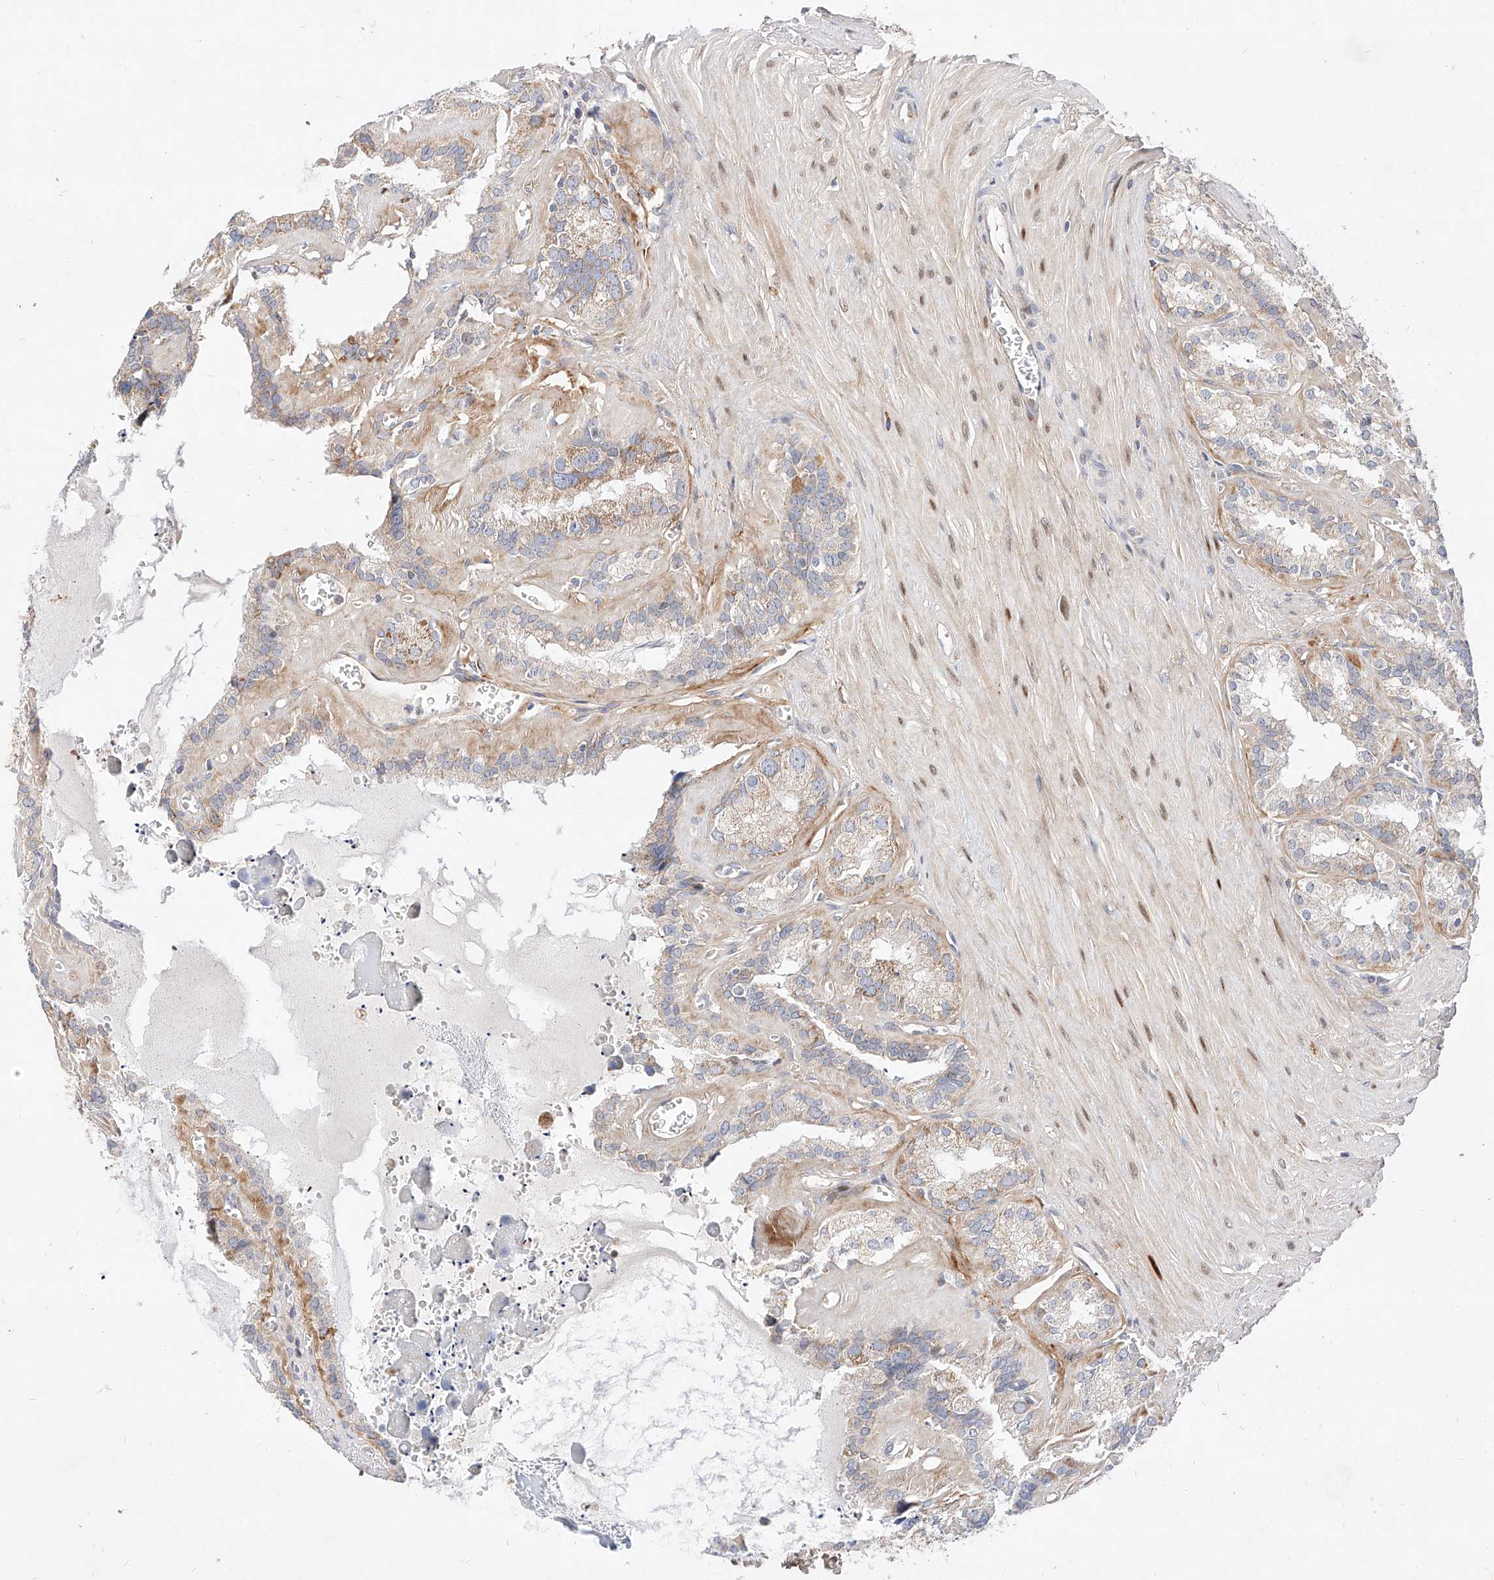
{"staining": {"intensity": "moderate", "quantity": "25%-75%", "location": "cytoplasmic/membranous"}, "tissue": "seminal vesicle", "cell_type": "Glandular cells", "image_type": "normal", "snomed": [{"axis": "morphology", "description": "Normal tissue, NOS"}, {"axis": "topography", "description": "Prostate"}, {"axis": "topography", "description": "Seminal veicle"}], "caption": "Human seminal vesicle stained with a brown dye displays moderate cytoplasmic/membranous positive positivity in approximately 25%-75% of glandular cells.", "gene": "OSGEPL1", "patient": {"sex": "male", "age": 59}}